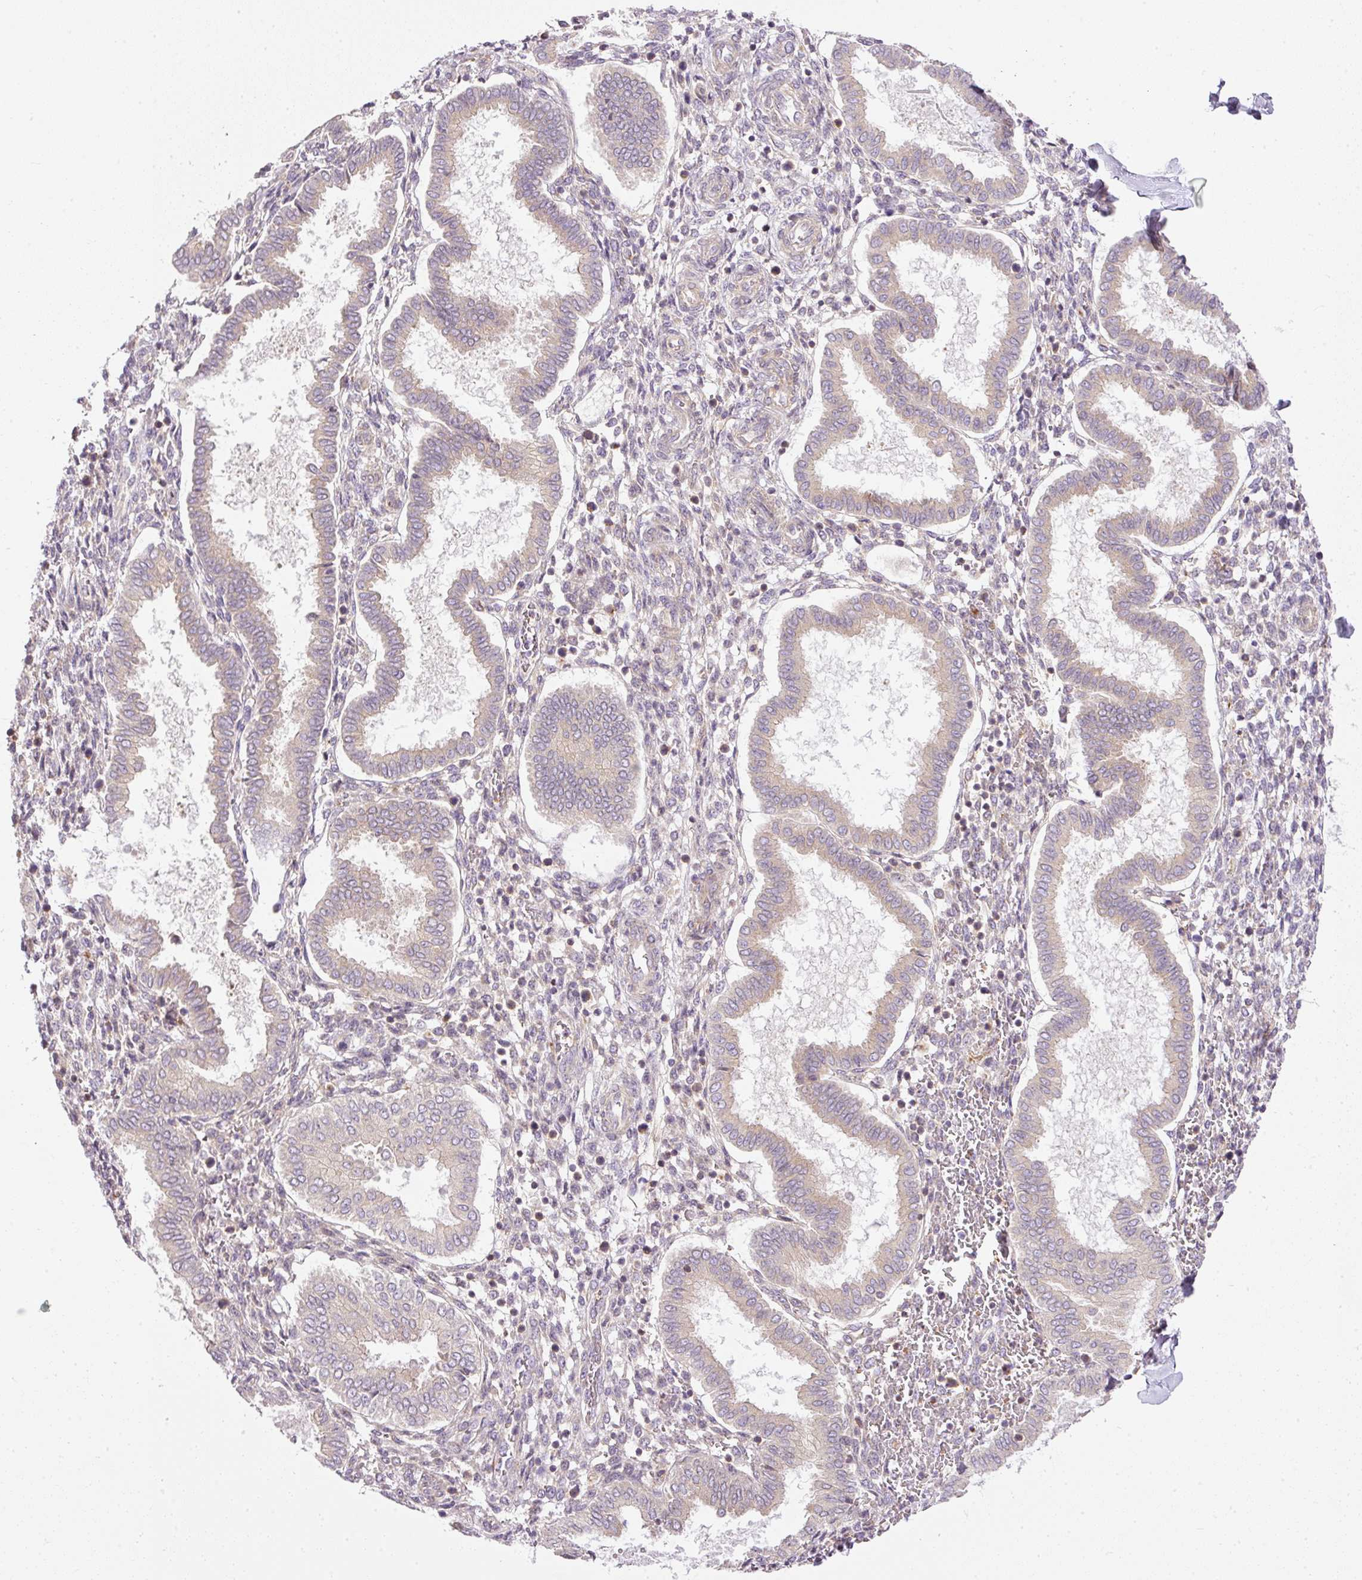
{"staining": {"intensity": "moderate", "quantity": "<25%", "location": "cytoplasmic/membranous"}, "tissue": "endometrium", "cell_type": "Cells in endometrial stroma", "image_type": "normal", "snomed": [{"axis": "morphology", "description": "Normal tissue, NOS"}, {"axis": "topography", "description": "Endometrium"}], "caption": "Immunohistochemical staining of normal endometrium displays <25% levels of moderate cytoplasmic/membranous protein positivity in about <25% of cells in endometrial stroma. Ihc stains the protein of interest in brown and the nuclei are stained blue.", "gene": "TBC1D2B", "patient": {"sex": "female", "age": 24}}